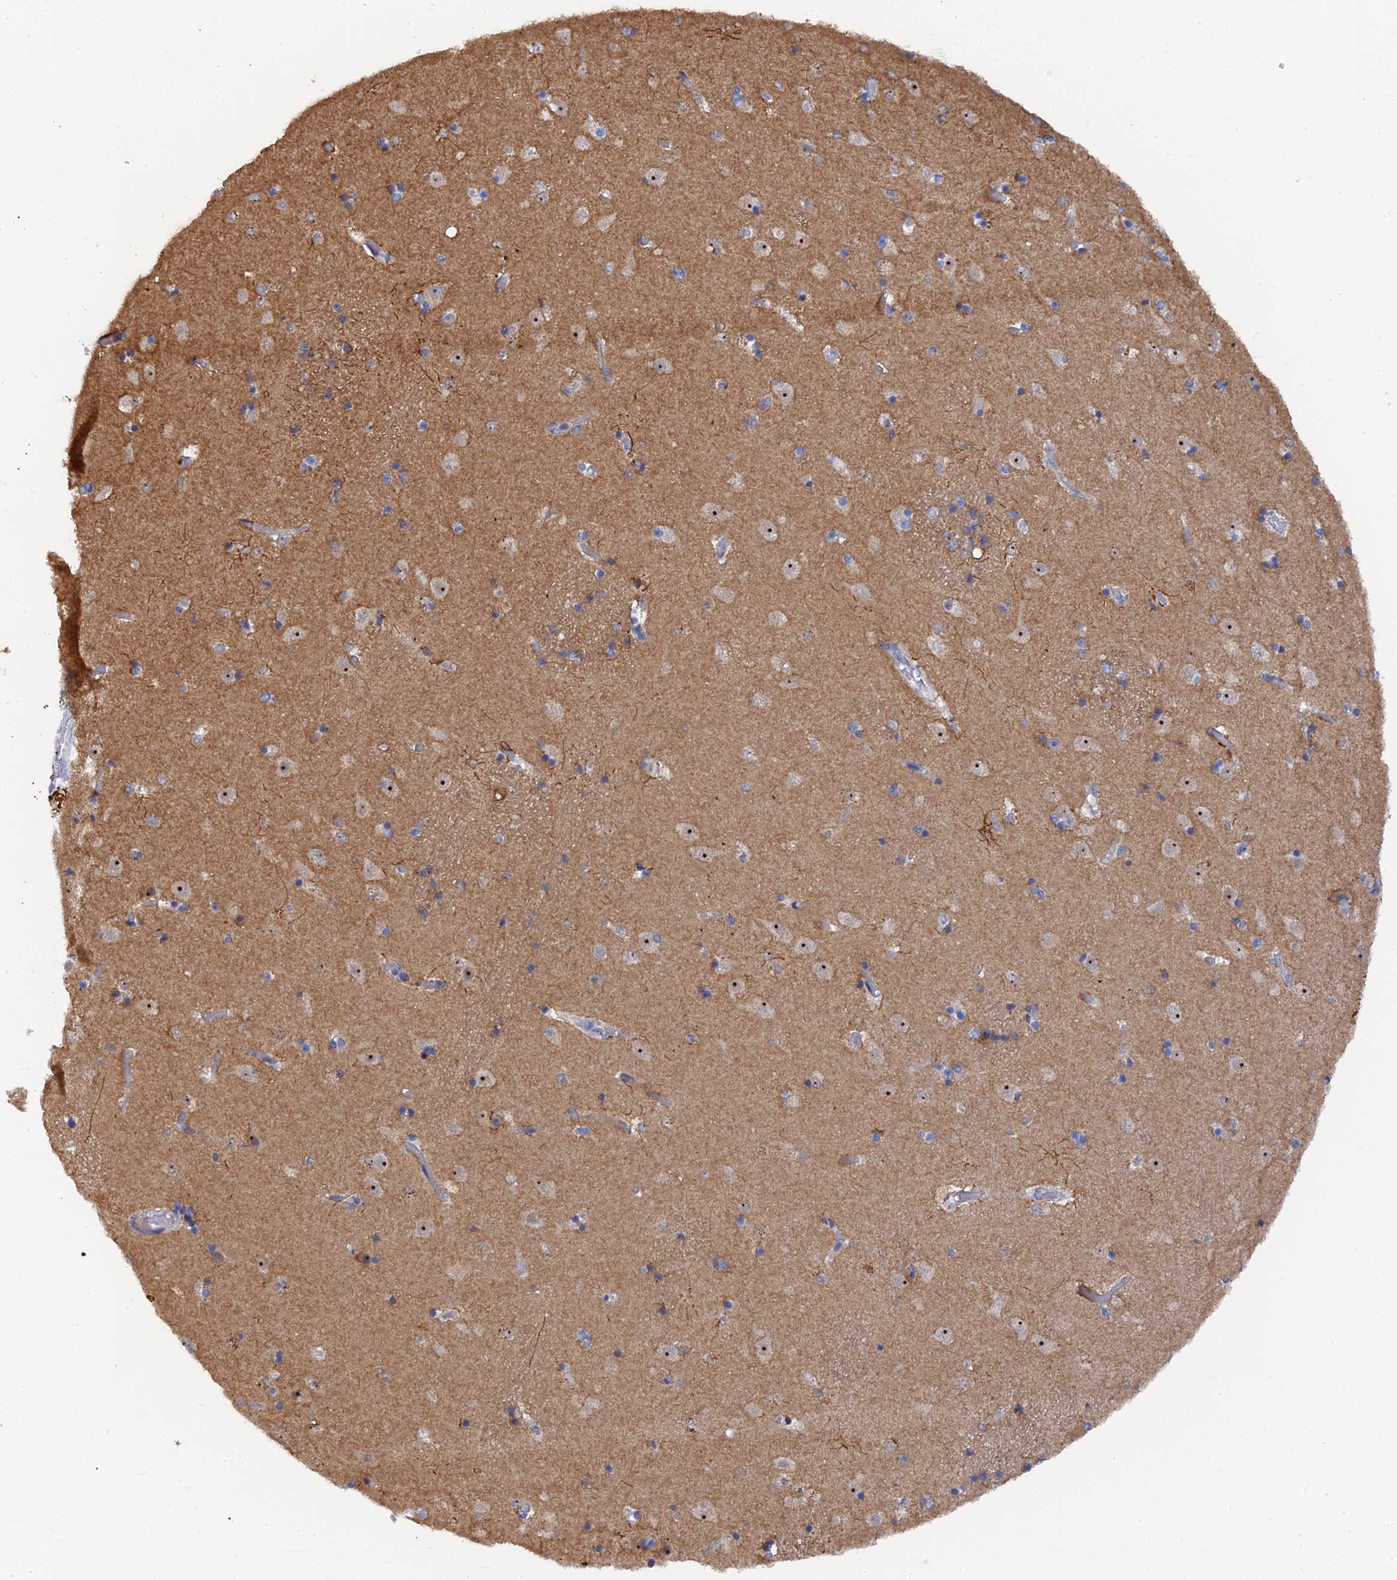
{"staining": {"intensity": "moderate", "quantity": "<25%", "location": "cytoplasmic/membranous"}, "tissue": "caudate", "cell_type": "Glial cells", "image_type": "normal", "snomed": [{"axis": "morphology", "description": "Normal tissue, NOS"}, {"axis": "topography", "description": "Lateral ventricle wall"}], "caption": "The histopathology image demonstrates immunohistochemical staining of unremarkable caudate. There is moderate cytoplasmic/membranous staining is identified in approximately <25% of glial cells.", "gene": "MIGA2", "patient": {"sex": "female", "age": 52}}